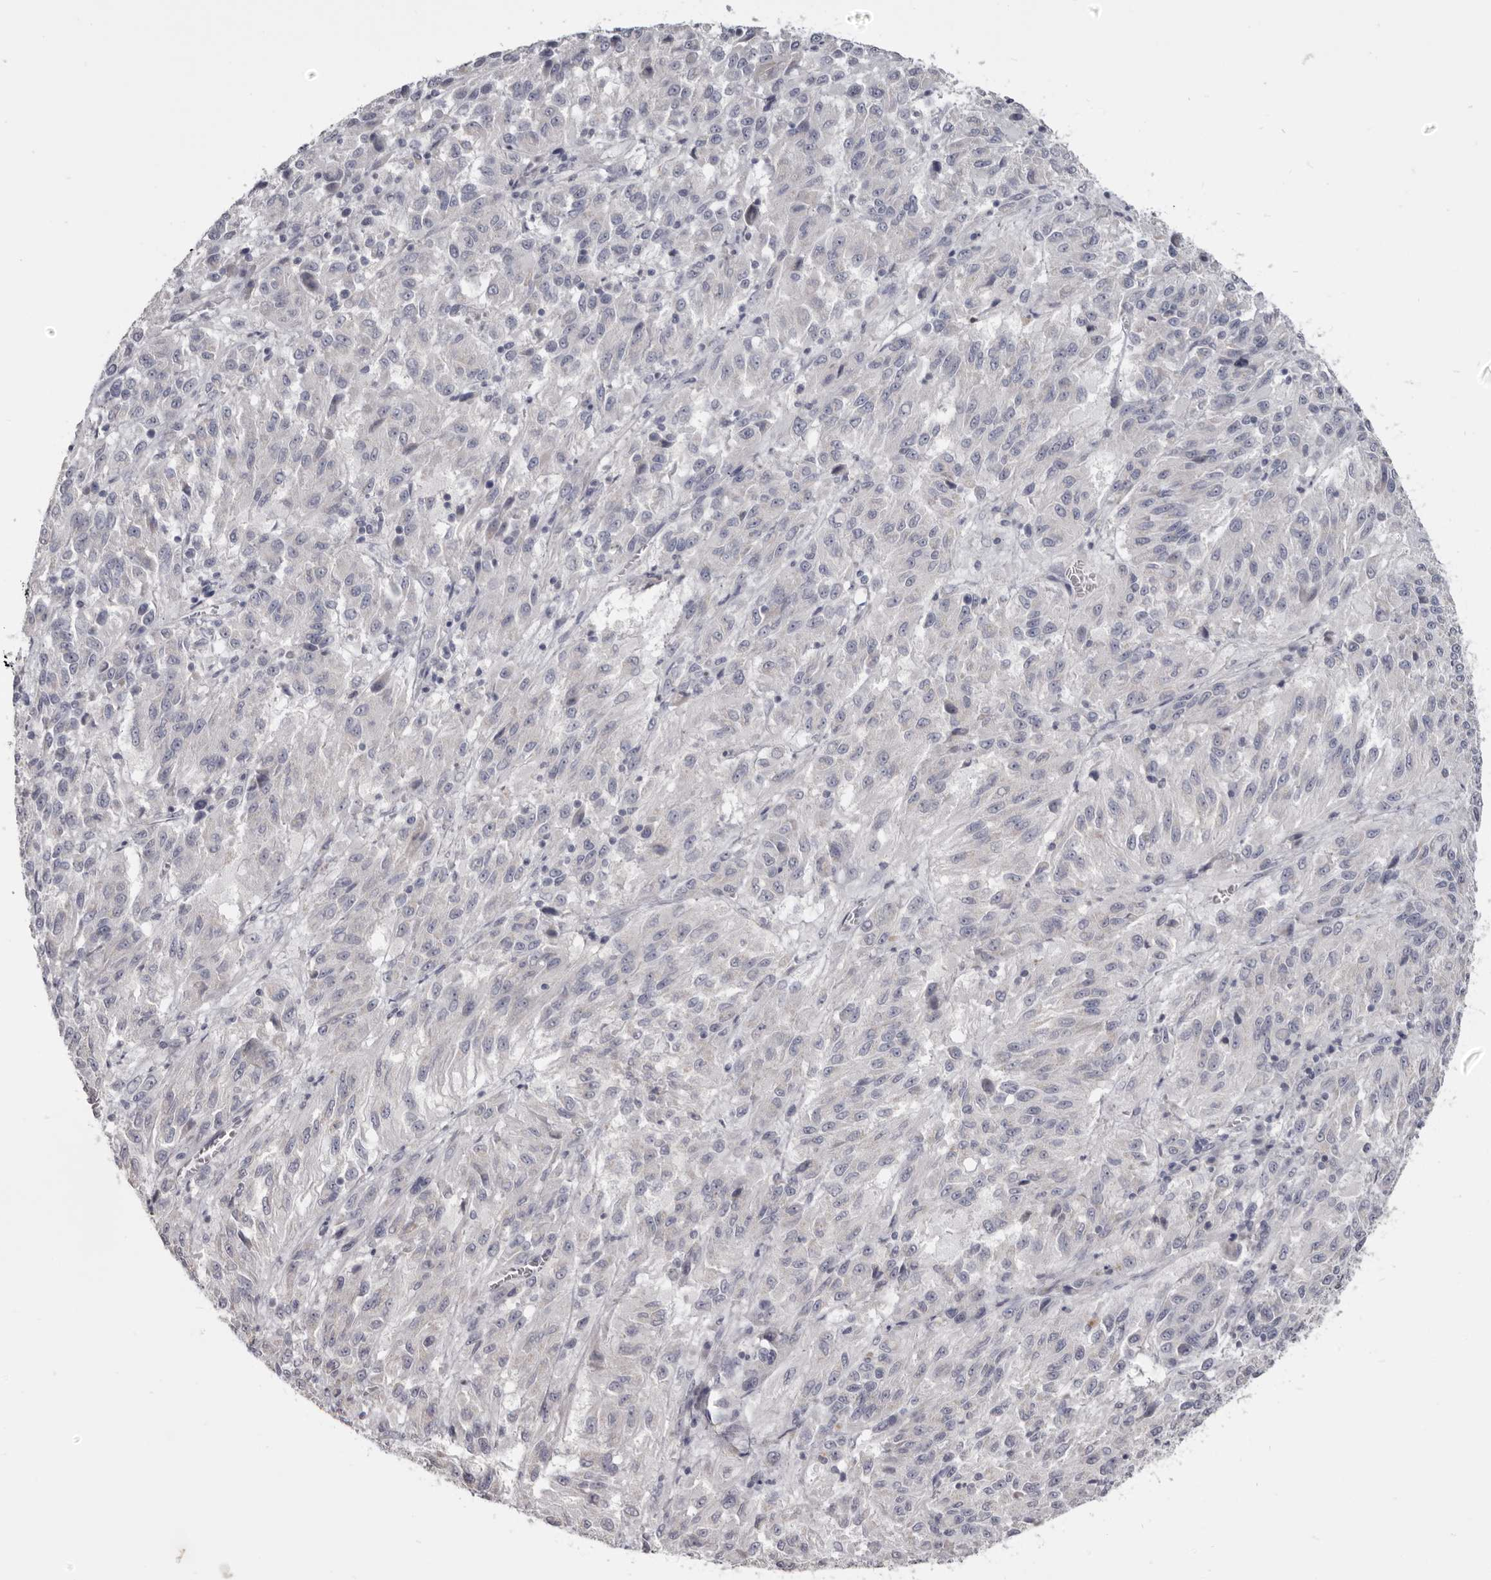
{"staining": {"intensity": "negative", "quantity": "none", "location": "none"}, "tissue": "melanoma", "cell_type": "Tumor cells", "image_type": "cancer", "snomed": [{"axis": "morphology", "description": "Malignant melanoma, Metastatic site"}, {"axis": "topography", "description": "Lung"}], "caption": "Immunohistochemistry (IHC) histopathology image of human malignant melanoma (metastatic site) stained for a protein (brown), which displays no expression in tumor cells. (DAB immunohistochemistry, high magnification).", "gene": "CGN", "patient": {"sex": "male", "age": 64}}